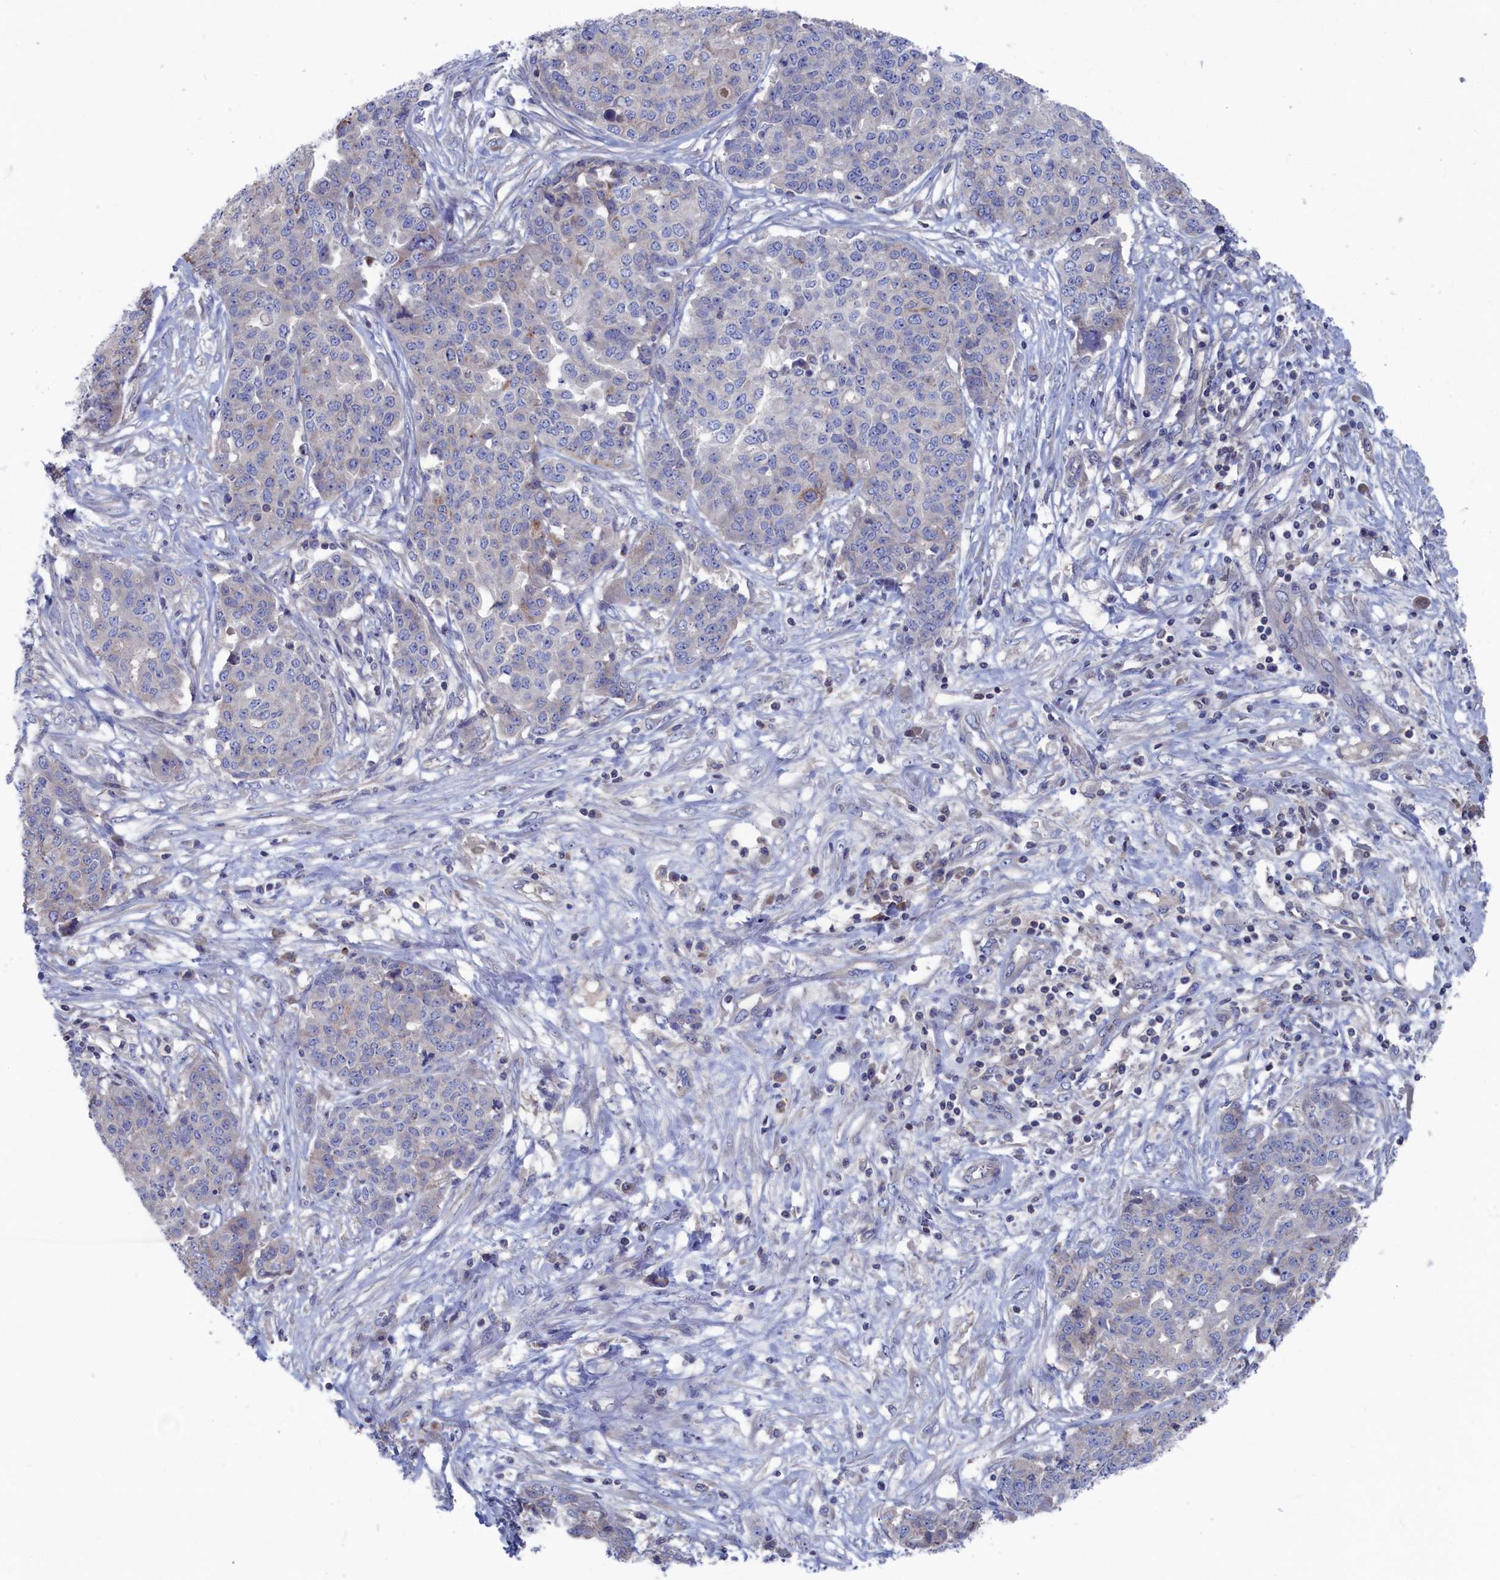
{"staining": {"intensity": "weak", "quantity": "<25%", "location": "cytoplasmic/membranous"}, "tissue": "ovarian cancer", "cell_type": "Tumor cells", "image_type": "cancer", "snomed": [{"axis": "morphology", "description": "Cystadenocarcinoma, serous, NOS"}, {"axis": "topography", "description": "Soft tissue"}, {"axis": "topography", "description": "Ovary"}], "caption": "This is a histopathology image of immunohistochemistry (IHC) staining of ovarian cancer (serous cystadenocarcinoma), which shows no staining in tumor cells.", "gene": "CEND1", "patient": {"sex": "female", "age": 57}}